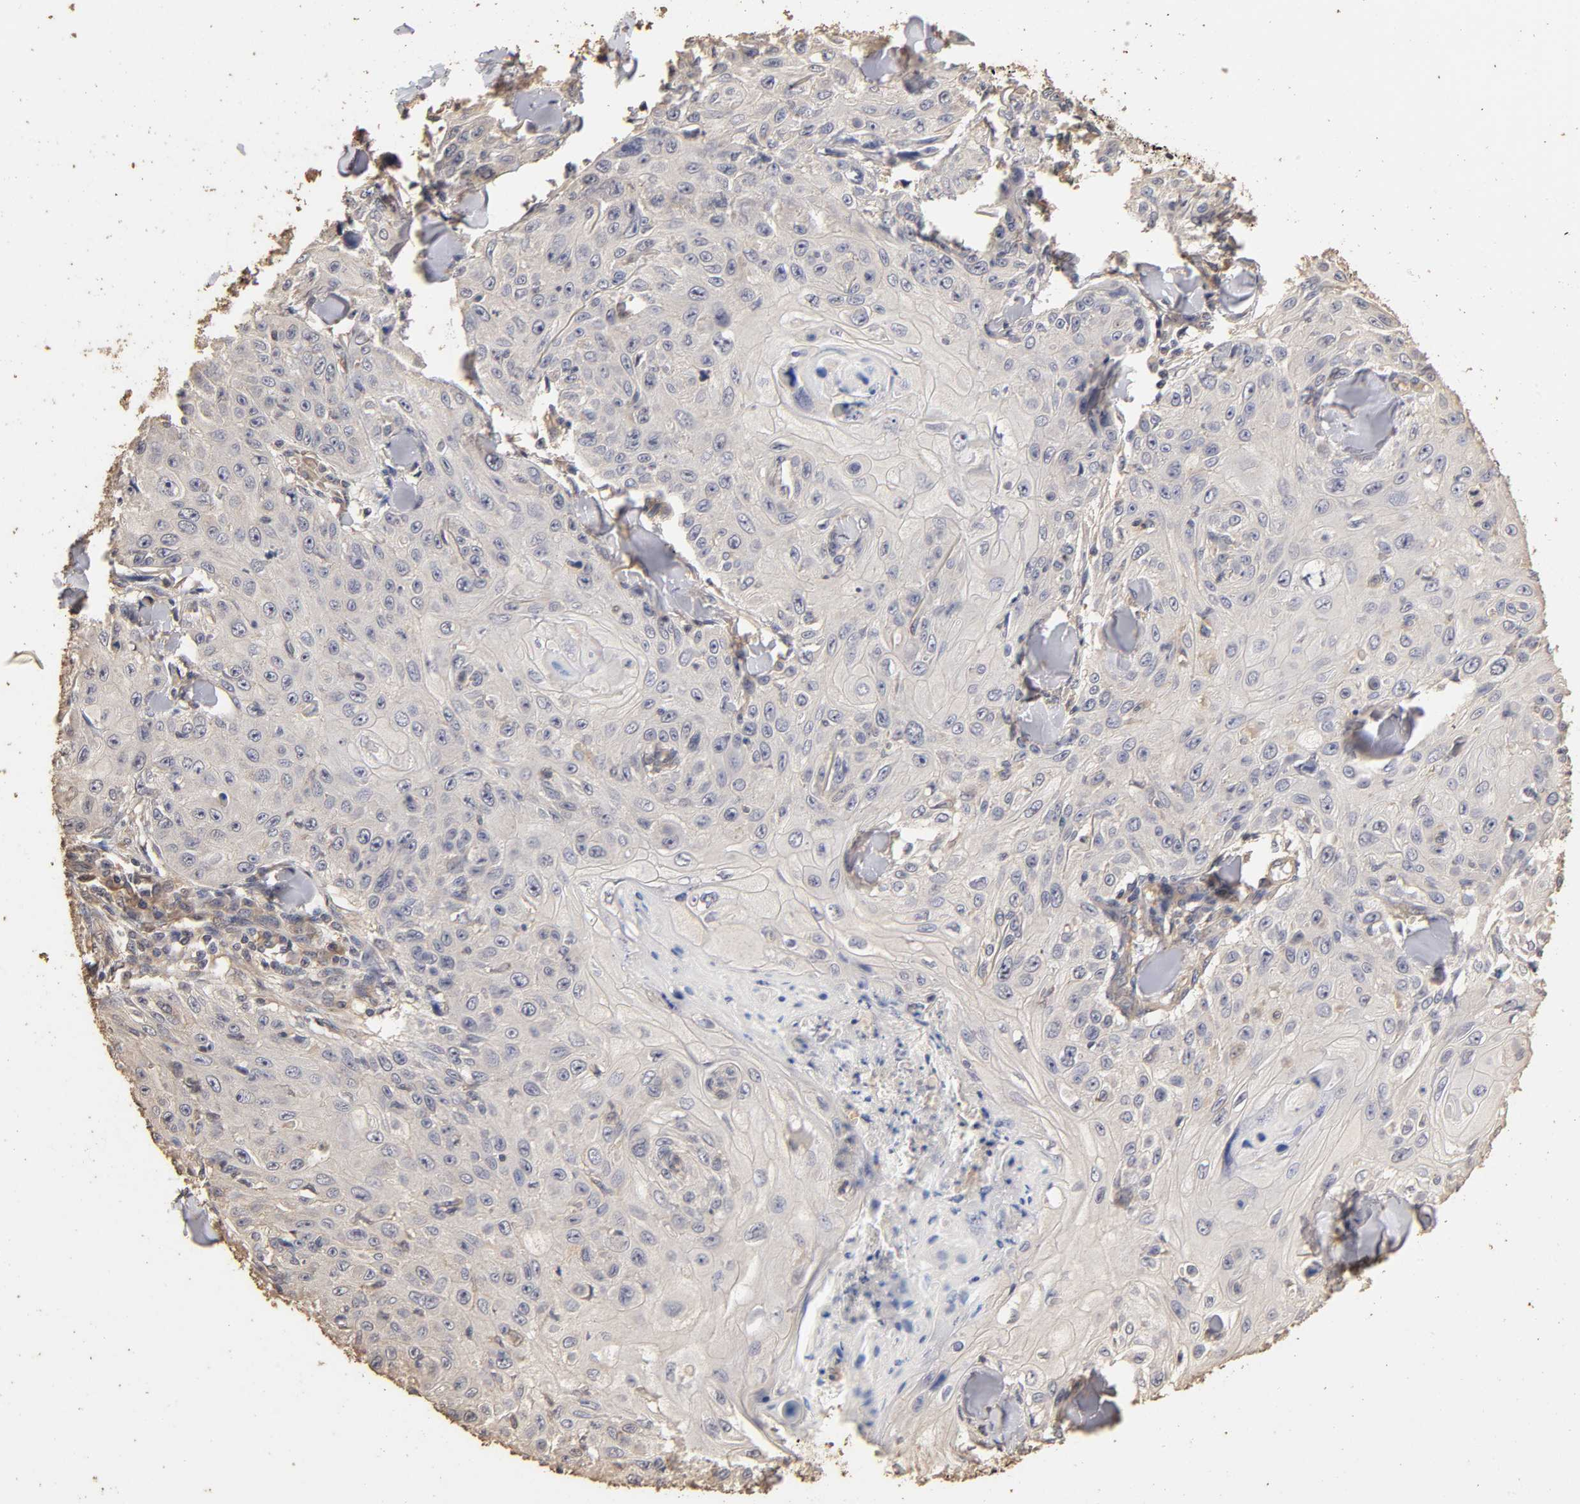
{"staining": {"intensity": "negative", "quantity": "none", "location": "none"}, "tissue": "skin cancer", "cell_type": "Tumor cells", "image_type": "cancer", "snomed": [{"axis": "morphology", "description": "Squamous cell carcinoma, NOS"}, {"axis": "topography", "description": "Skin"}], "caption": "Tumor cells are negative for protein expression in human skin cancer.", "gene": "VSIG4", "patient": {"sex": "male", "age": 86}}